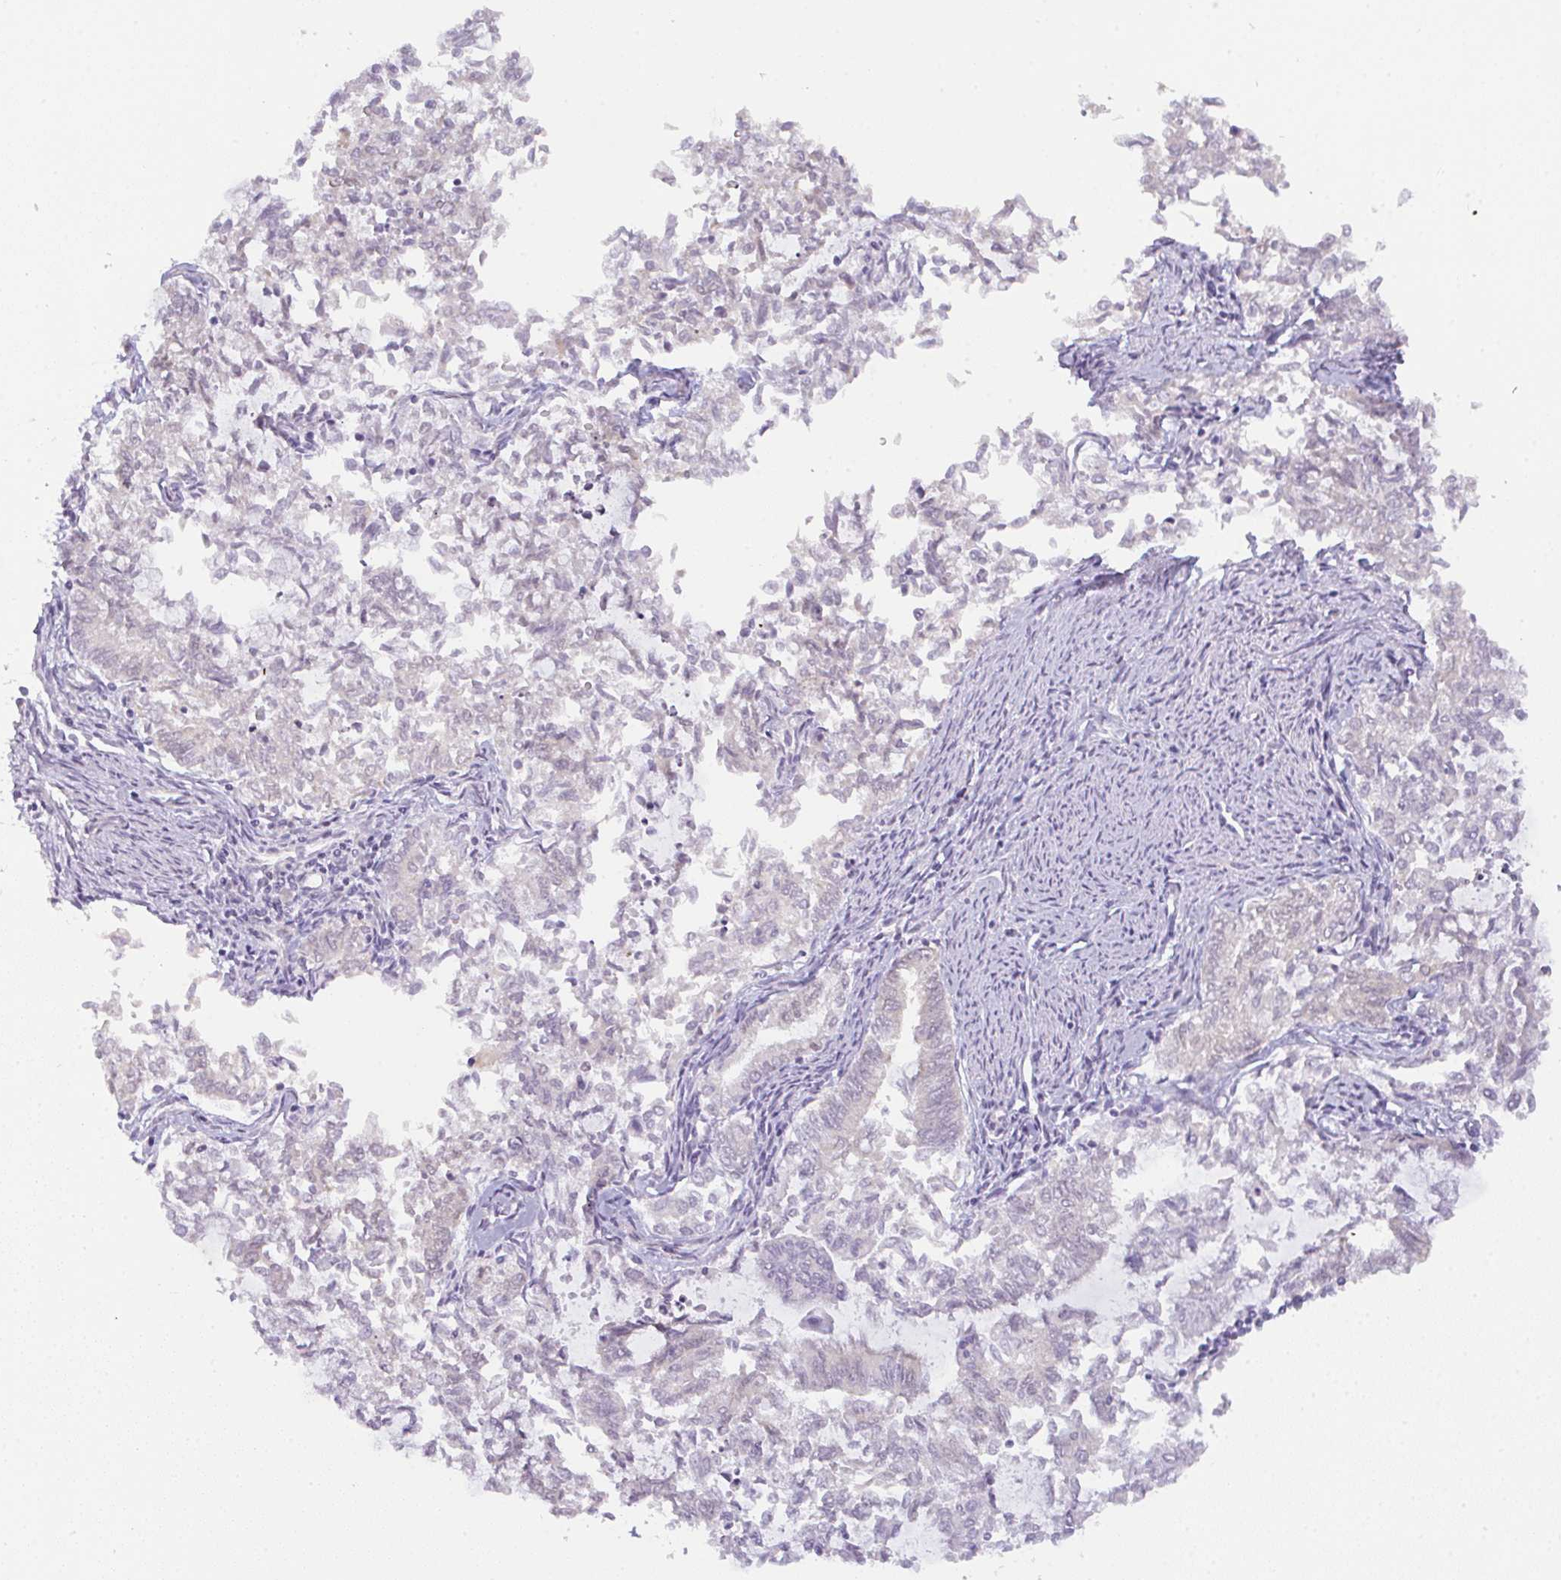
{"staining": {"intensity": "negative", "quantity": "none", "location": "none"}, "tissue": "endometrial cancer", "cell_type": "Tumor cells", "image_type": "cancer", "snomed": [{"axis": "morphology", "description": "Adenocarcinoma, NOS"}, {"axis": "topography", "description": "Endometrium"}], "caption": "This is an IHC micrograph of human endometrial cancer (adenocarcinoma). There is no positivity in tumor cells.", "gene": "CSE1L", "patient": {"sex": "female", "age": 79}}